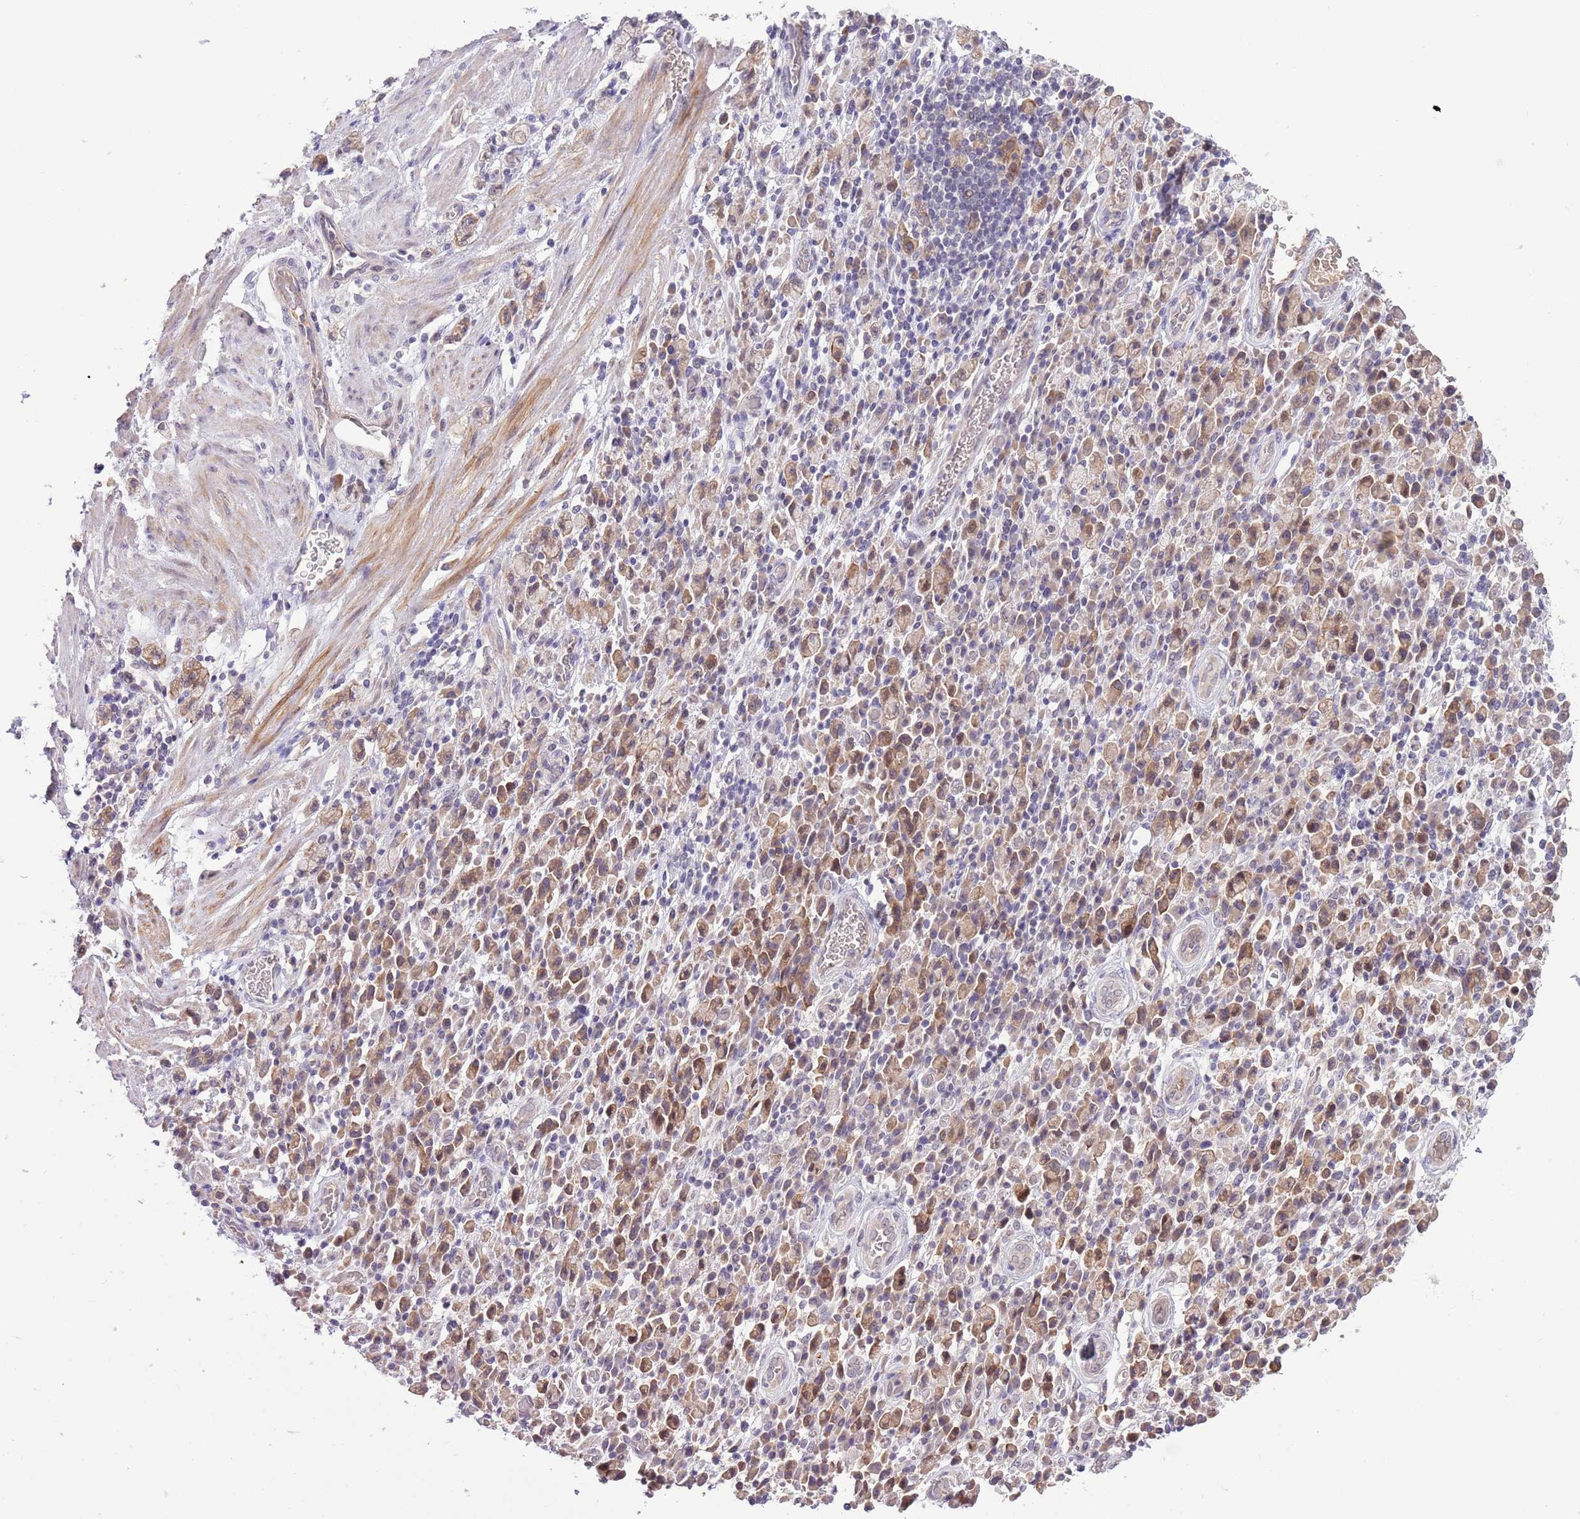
{"staining": {"intensity": "moderate", "quantity": ">75%", "location": "cytoplasmic/membranous"}, "tissue": "stomach cancer", "cell_type": "Tumor cells", "image_type": "cancer", "snomed": [{"axis": "morphology", "description": "Adenocarcinoma, NOS"}, {"axis": "topography", "description": "Stomach"}], "caption": "Immunohistochemical staining of human adenocarcinoma (stomach) reveals medium levels of moderate cytoplasmic/membranous protein expression in about >75% of tumor cells. (DAB IHC, brown staining for protein, blue staining for nuclei).", "gene": "SHROOM3", "patient": {"sex": "male", "age": 77}}